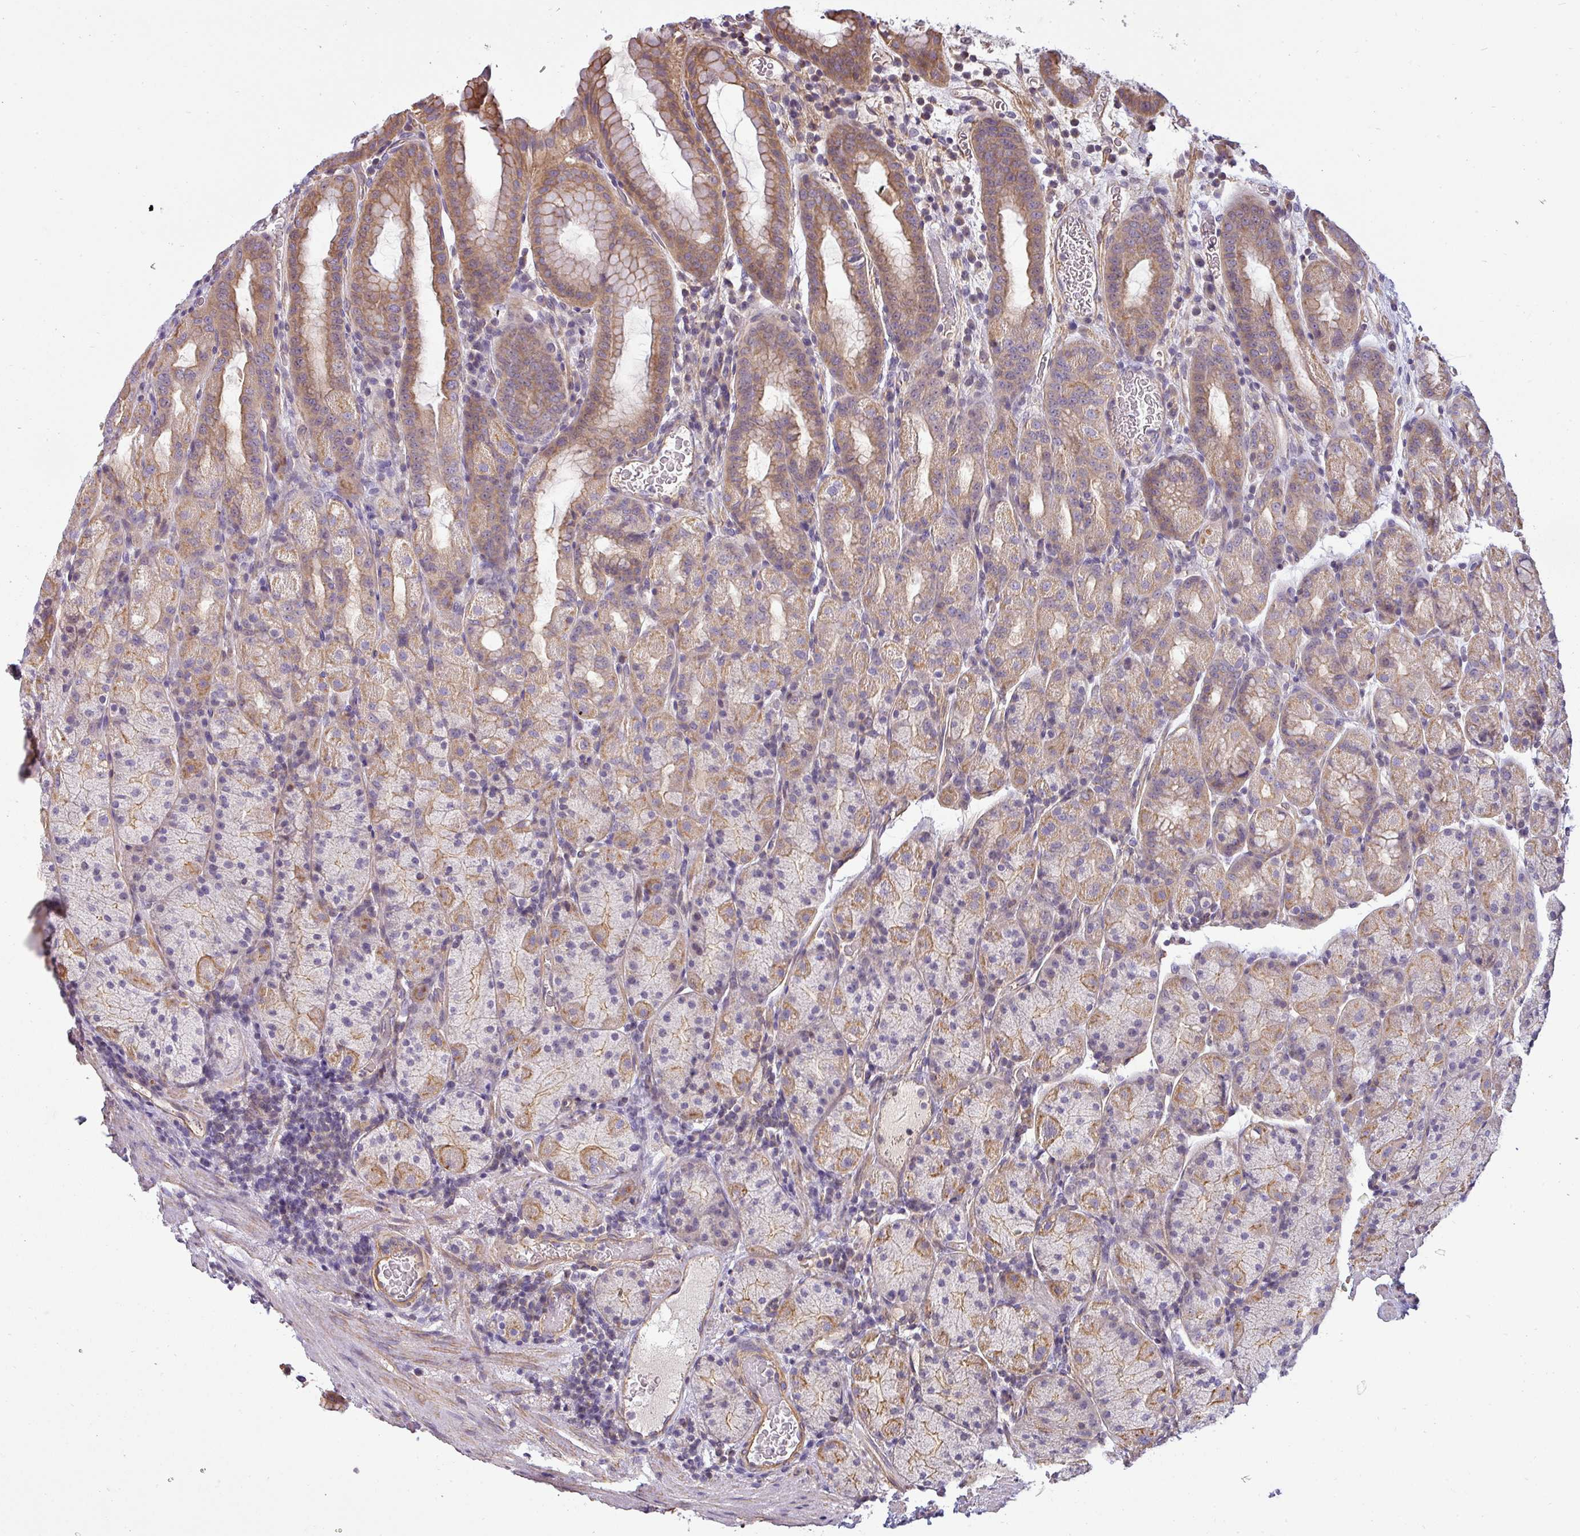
{"staining": {"intensity": "moderate", "quantity": "25%-75%", "location": "cytoplasmic/membranous"}, "tissue": "stomach", "cell_type": "Glandular cells", "image_type": "normal", "snomed": [{"axis": "morphology", "description": "Normal tissue, NOS"}, {"axis": "topography", "description": "Stomach, upper"}, {"axis": "topography", "description": "Stomach, lower"}, {"axis": "topography", "description": "Small intestine"}], "caption": "Moderate cytoplasmic/membranous expression is seen in about 25%-75% of glandular cells in benign stomach.", "gene": "ZNF835", "patient": {"sex": "male", "age": 68}}